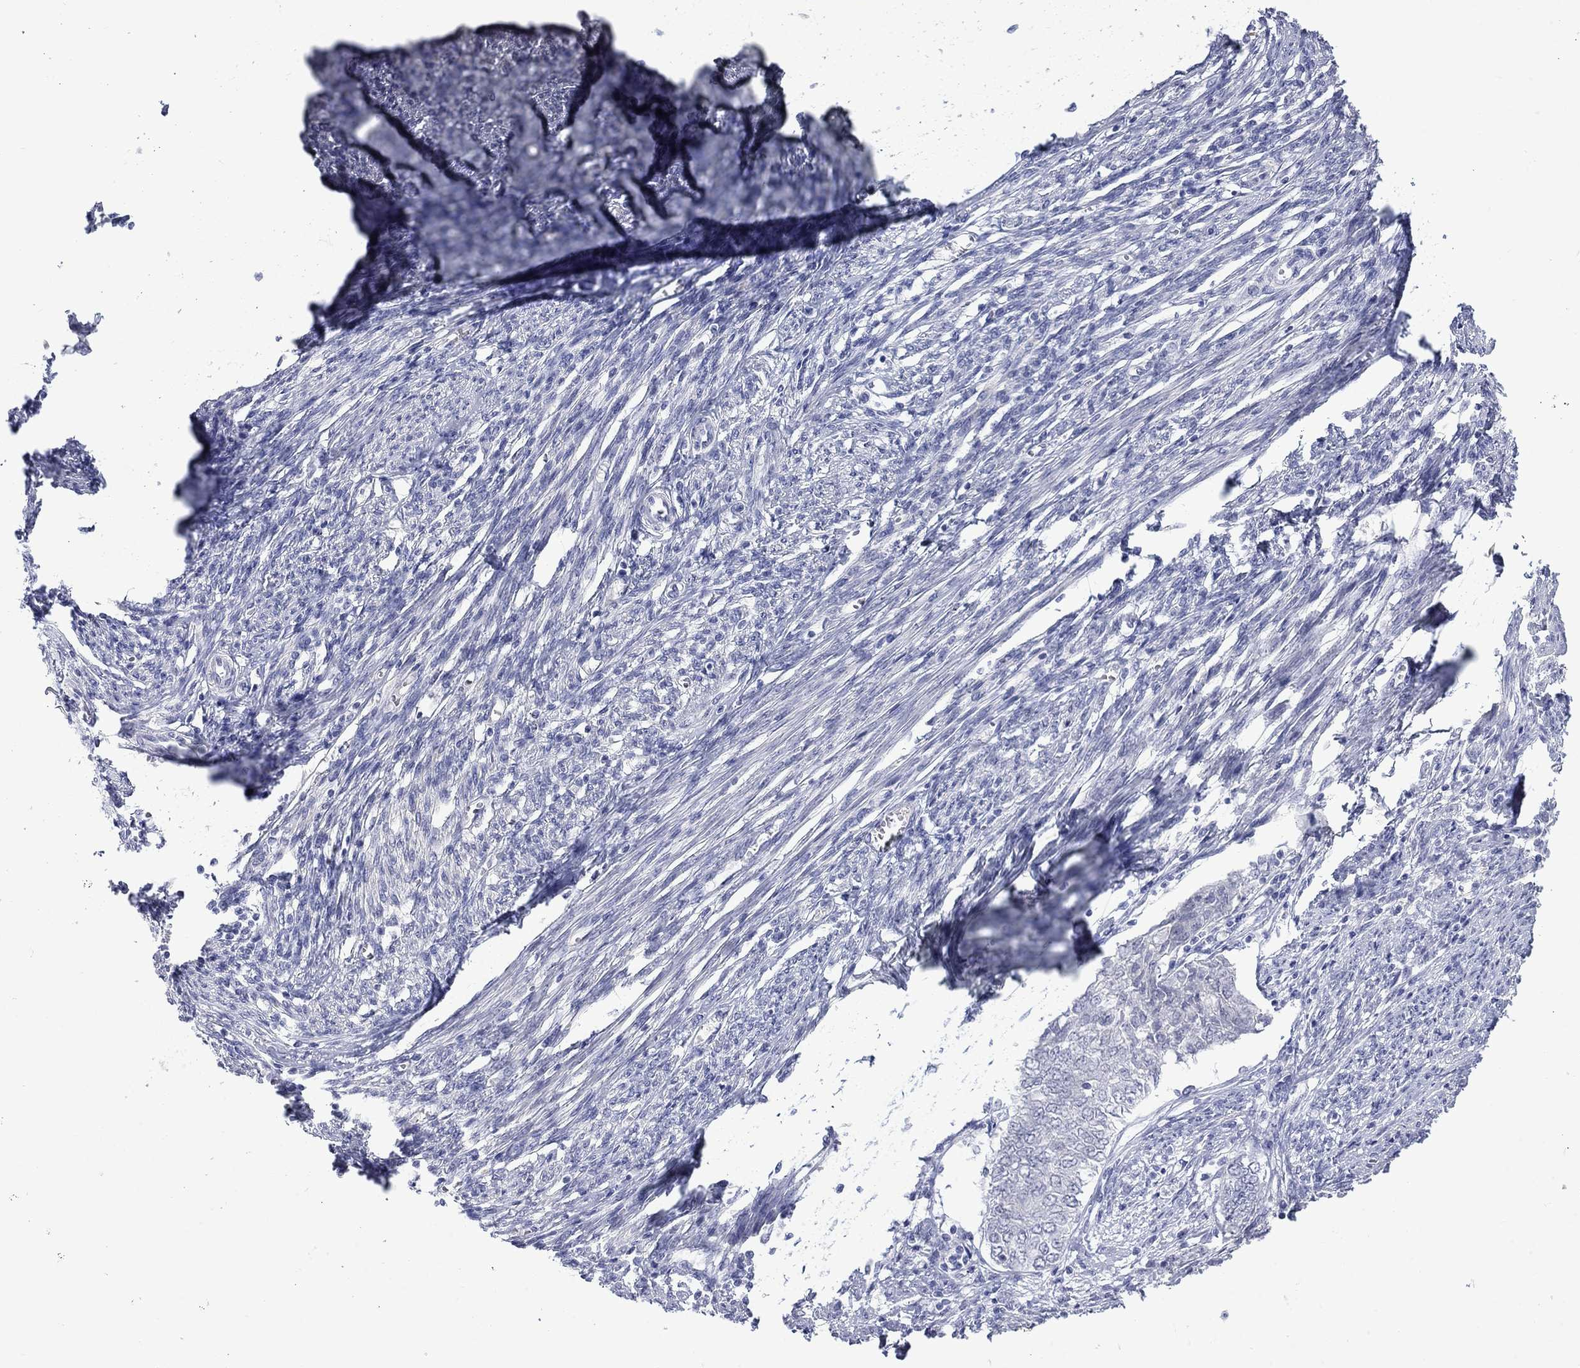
{"staining": {"intensity": "negative", "quantity": "none", "location": "none"}, "tissue": "endometrial cancer", "cell_type": "Tumor cells", "image_type": "cancer", "snomed": [{"axis": "morphology", "description": "Adenocarcinoma, NOS"}, {"axis": "topography", "description": "Endometrium"}], "caption": "This is an immunohistochemistry micrograph of human adenocarcinoma (endometrial). There is no expression in tumor cells.", "gene": "NSMF", "patient": {"sex": "female", "age": 62}}